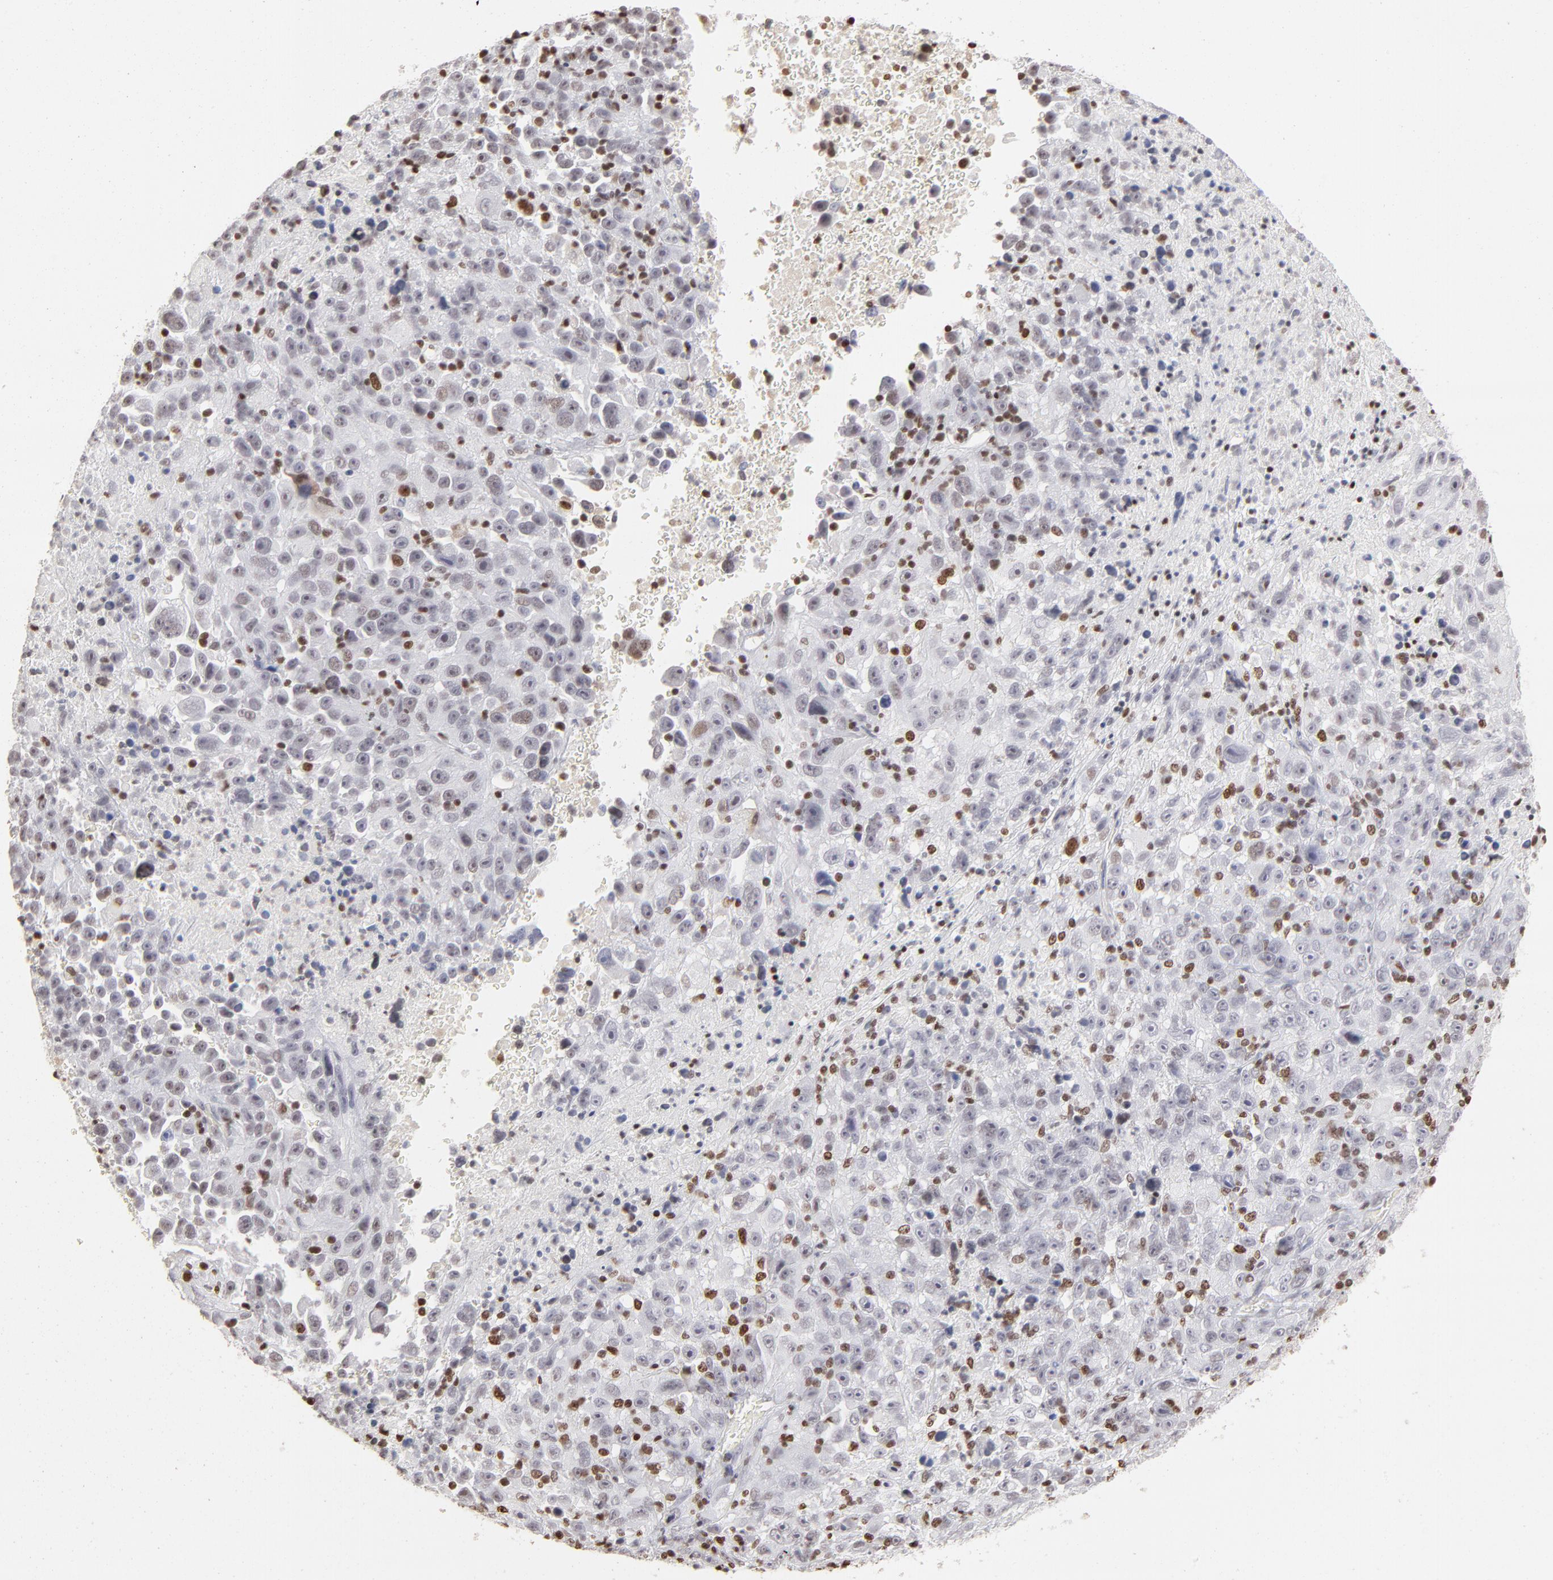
{"staining": {"intensity": "moderate", "quantity": "25%-75%", "location": "nuclear"}, "tissue": "melanoma", "cell_type": "Tumor cells", "image_type": "cancer", "snomed": [{"axis": "morphology", "description": "Malignant melanoma, Metastatic site"}, {"axis": "topography", "description": "Cerebral cortex"}], "caption": "Malignant melanoma (metastatic site) stained with DAB IHC reveals medium levels of moderate nuclear staining in about 25%-75% of tumor cells.", "gene": "PARP1", "patient": {"sex": "female", "age": 52}}